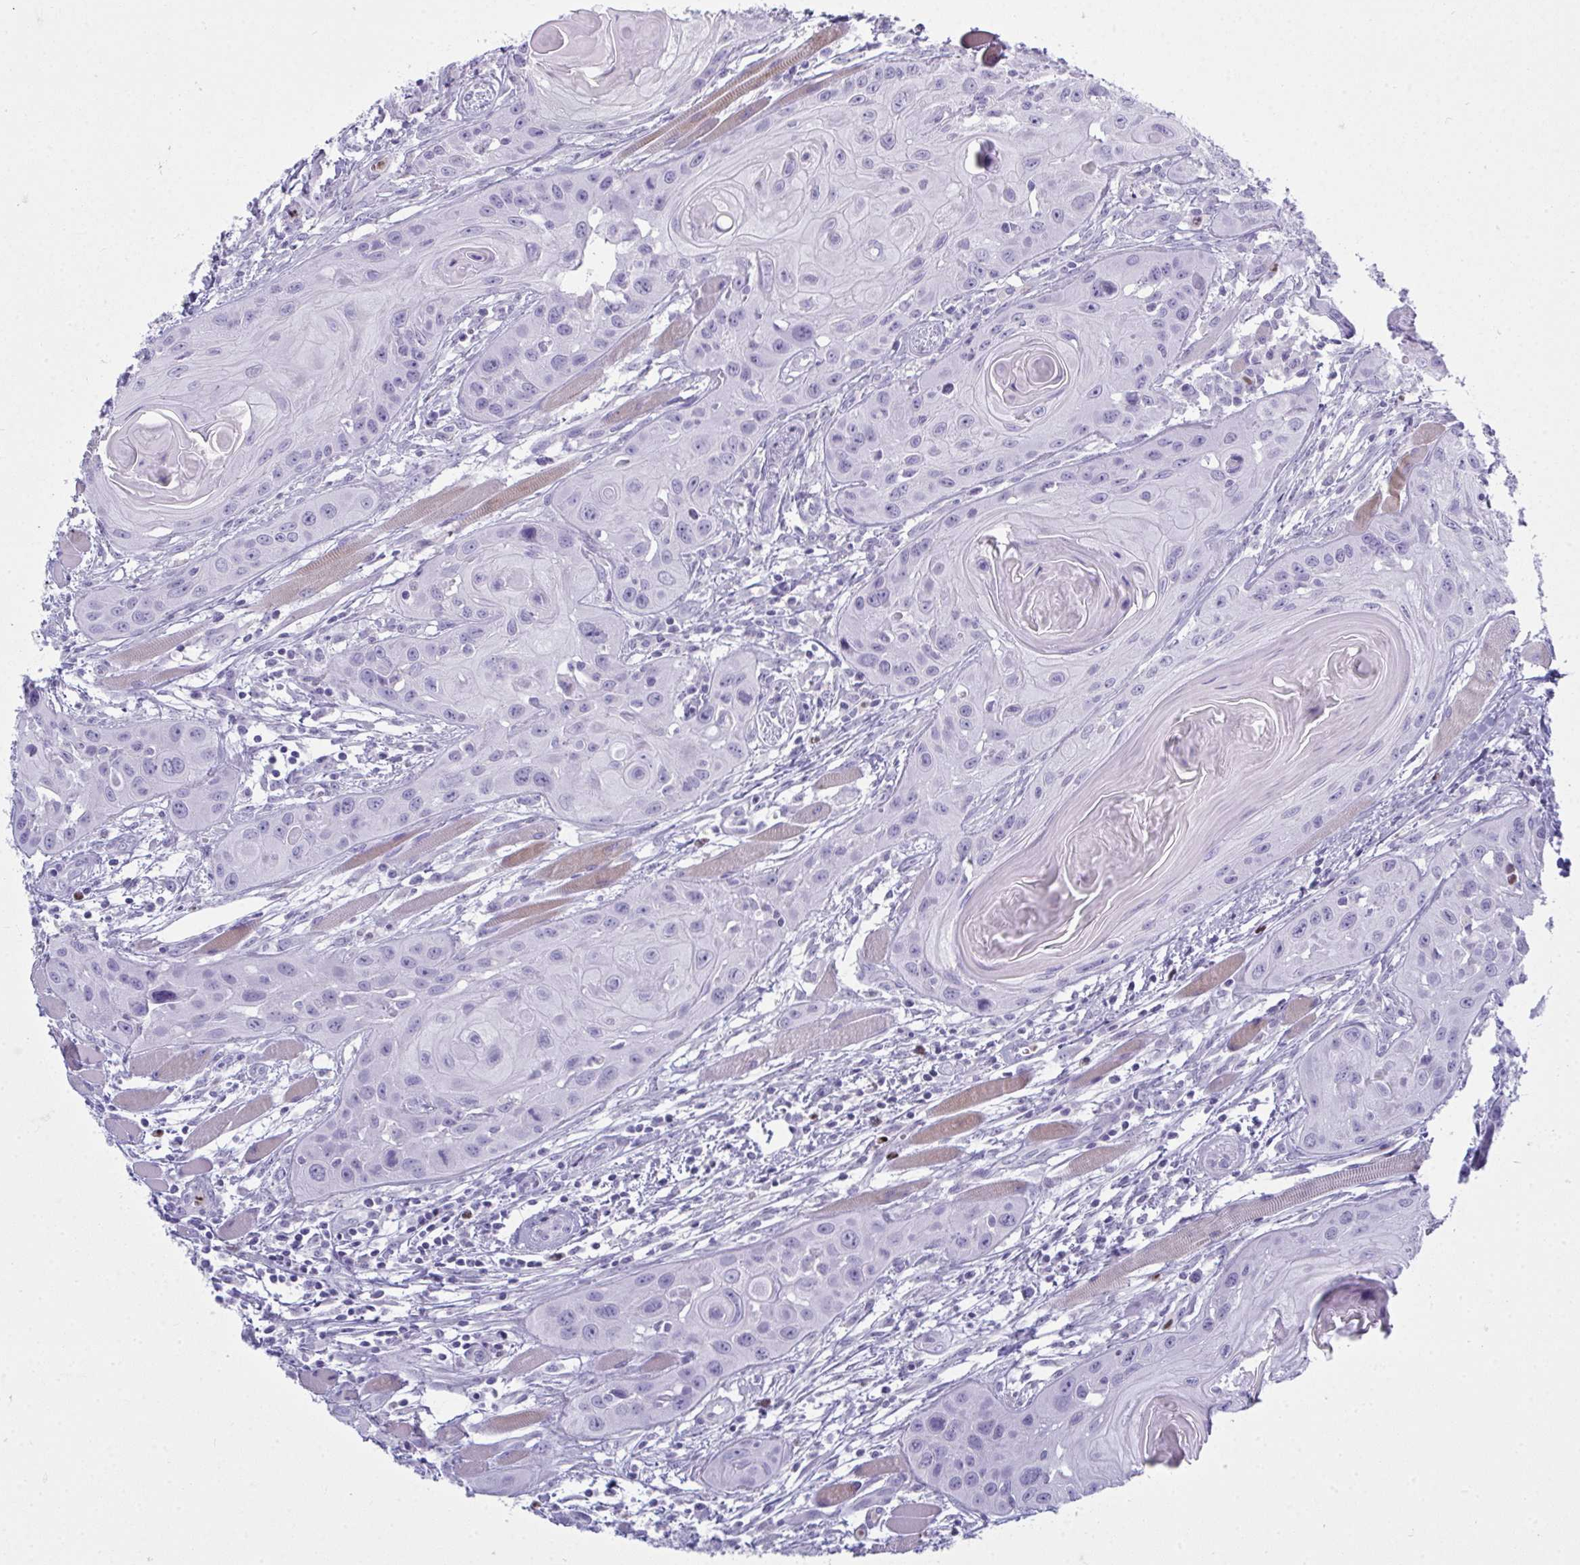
{"staining": {"intensity": "negative", "quantity": "none", "location": "none"}, "tissue": "head and neck cancer", "cell_type": "Tumor cells", "image_type": "cancer", "snomed": [{"axis": "morphology", "description": "Squamous cell carcinoma, NOS"}, {"axis": "topography", "description": "Oral tissue"}, {"axis": "topography", "description": "Head-Neck"}], "caption": "A photomicrograph of head and neck squamous cell carcinoma stained for a protein demonstrates no brown staining in tumor cells.", "gene": "SERPINB10", "patient": {"sex": "male", "age": 58}}